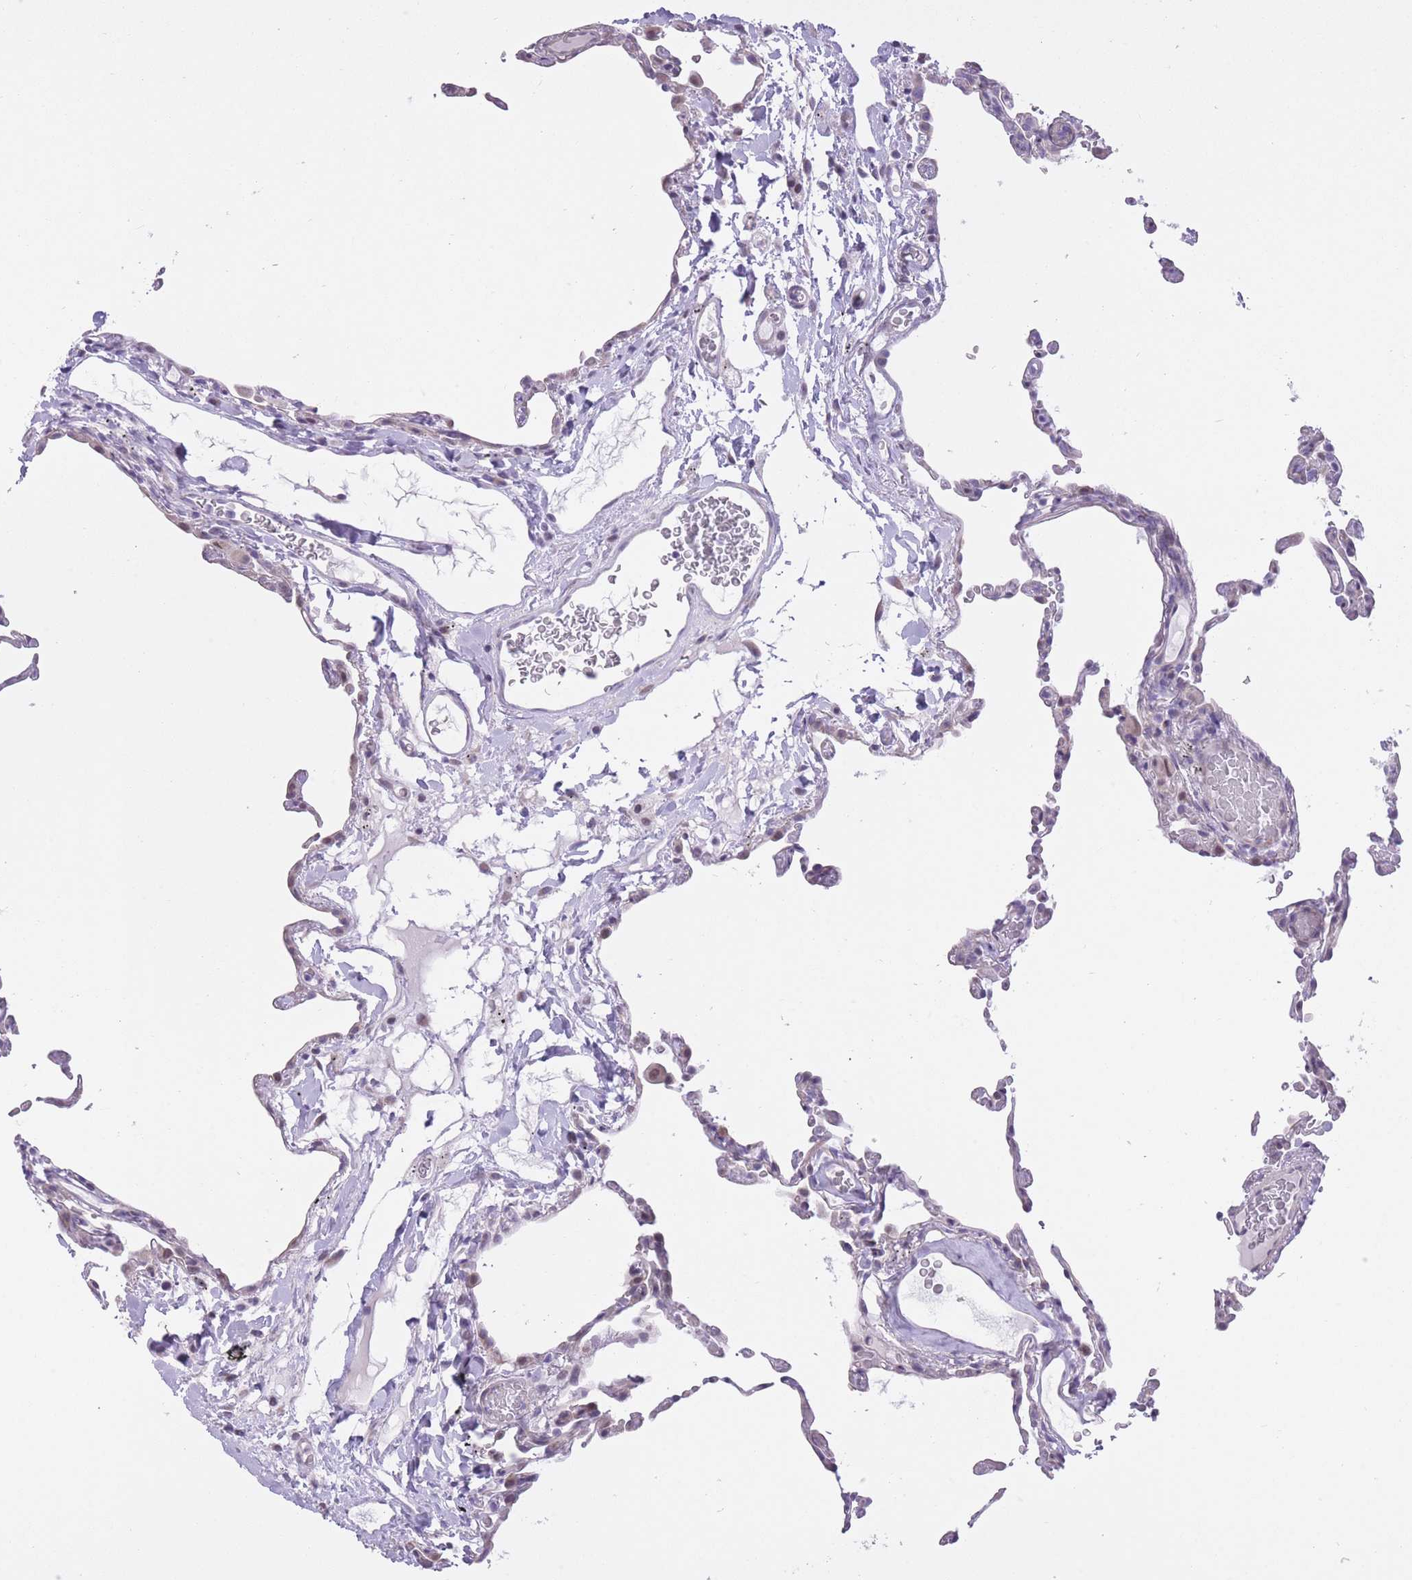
{"staining": {"intensity": "negative", "quantity": "none", "location": "none"}, "tissue": "lung", "cell_type": "Alveolar cells", "image_type": "normal", "snomed": [{"axis": "morphology", "description": "Normal tissue, NOS"}, {"axis": "topography", "description": "Lung"}], "caption": "Histopathology image shows no significant protein staining in alveolar cells of normal lung.", "gene": "WDR70", "patient": {"sex": "female", "age": 57}}